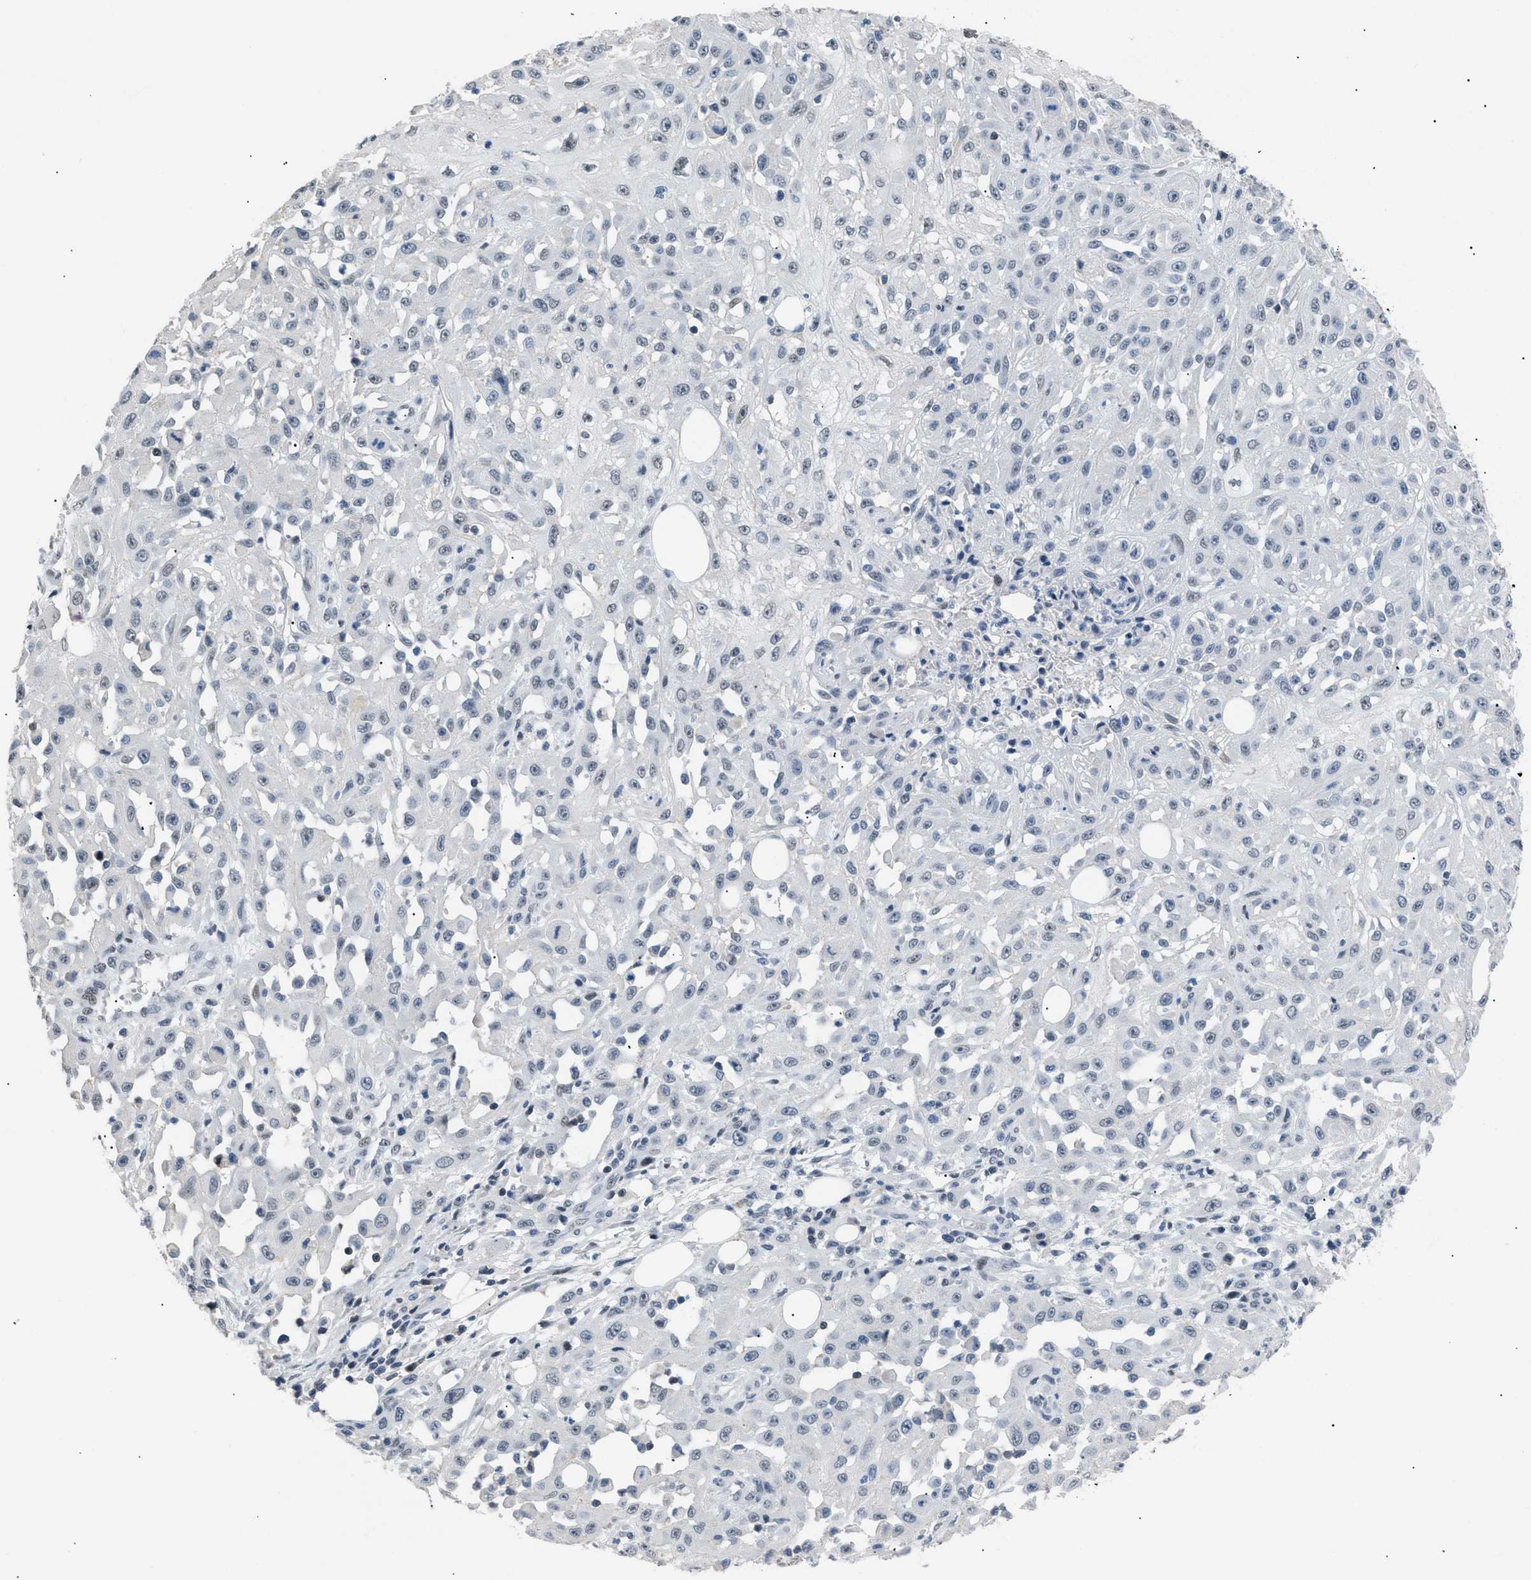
{"staining": {"intensity": "negative", "quantity": "none", "location": "none"}, "tissue": "skin cancer", "cell_type": "Tumor cells", "image_type": "cancer", "snomed": [{"axis": "morphology", "description": "Squamous cell carcinoma, NOS"}, {"axis": "morphology", "description": "Squamous cell carcinoma, metastatic, NOS"}, {"axis": "topography", "description": "Skin"}, {"axis": "topography", "description": "Lymph node"}], "caption": "The IHC histopathology image has no significant staining in tumor cells of skin metastatic squamous cell carcinoma tissue.", "gene": "KCNC3", "patient": {"sex": "male", "age": 75}}